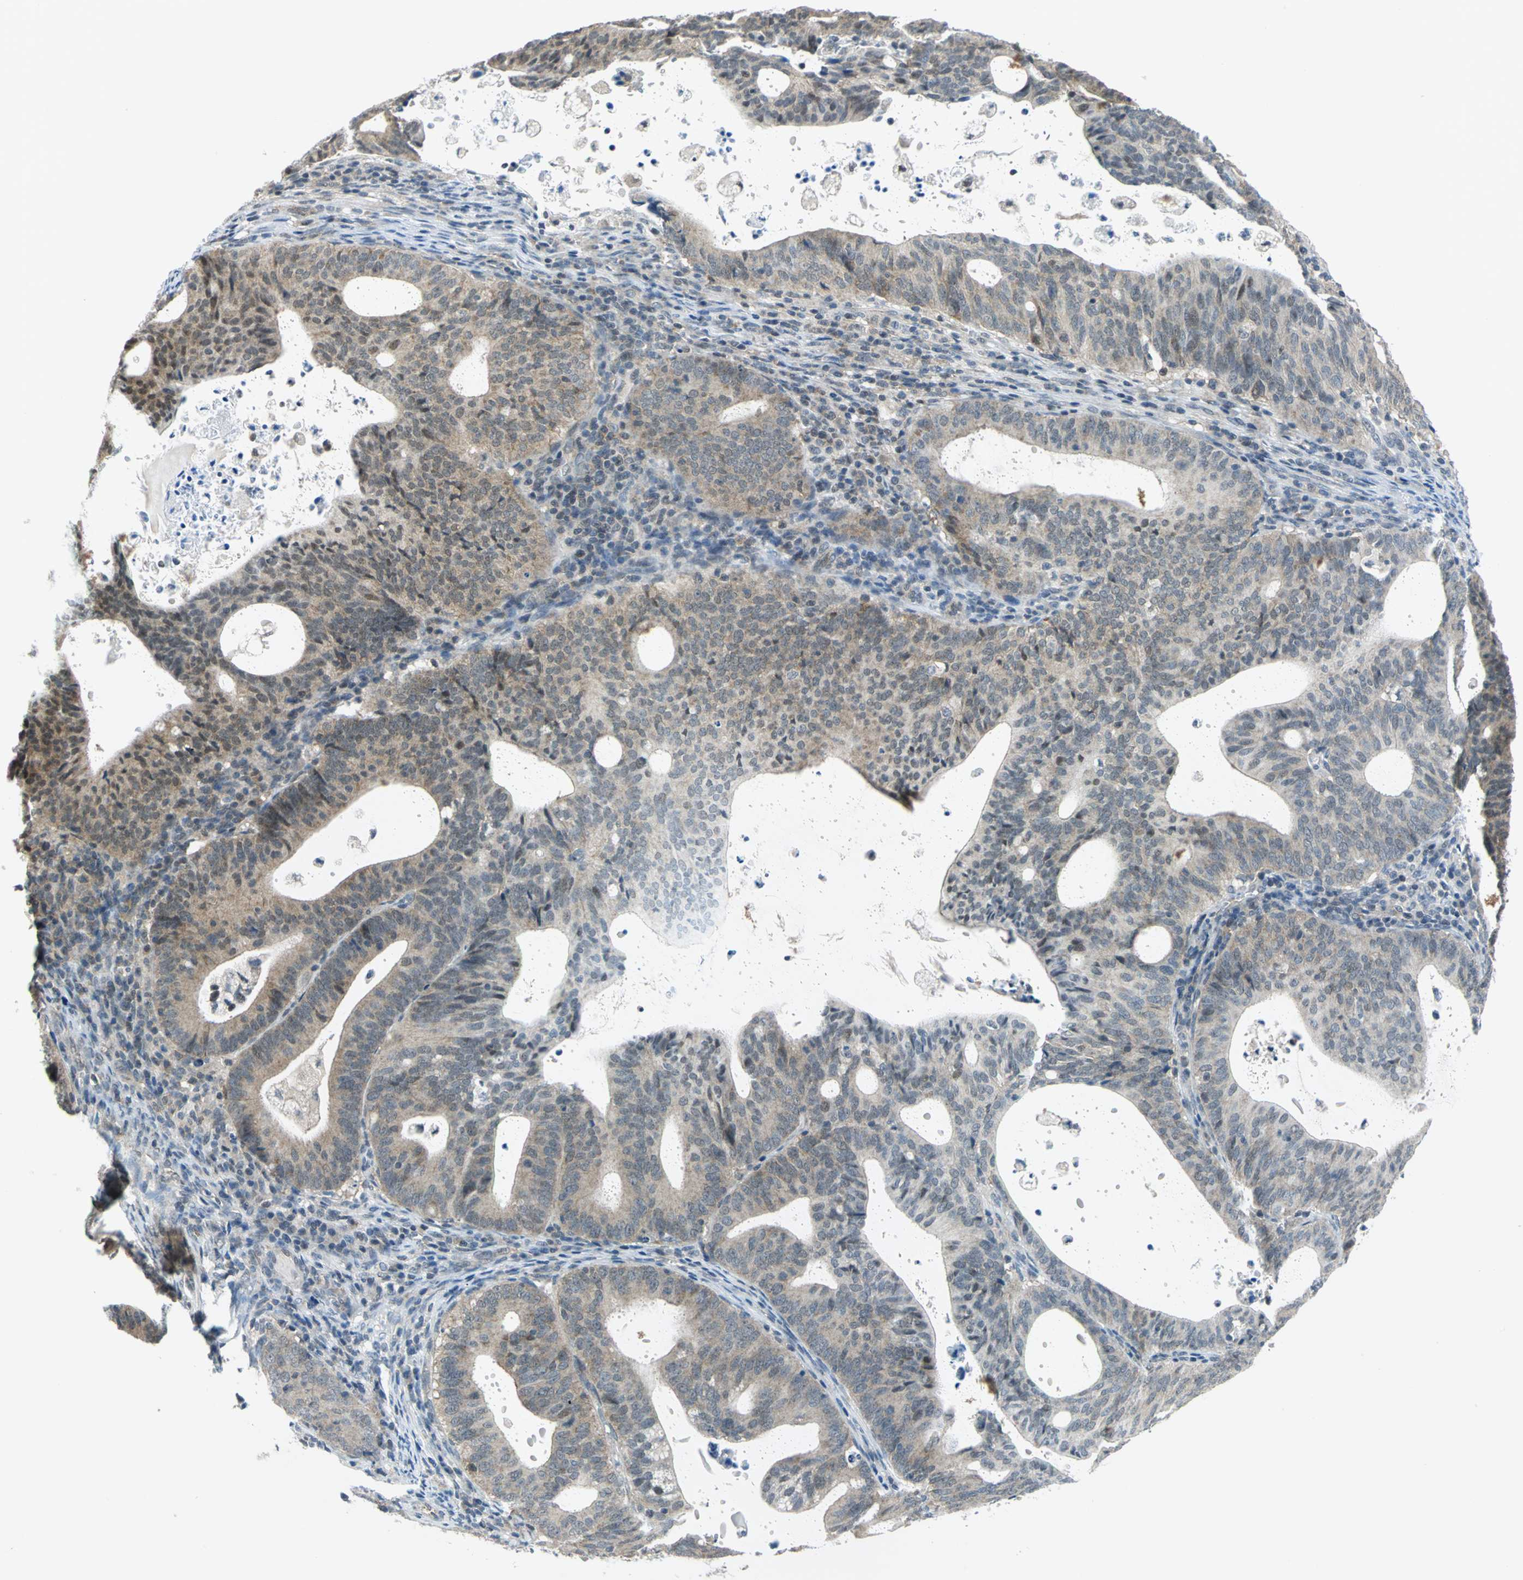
{"staining": {"intensity": "moderate", "quantity": ">75%", "location": "cytoplasmic/membranous,nuclear"}, "tissue": "endometrial cancer", "cell_type": "Tumor cells", "image_type": "cancer", "snomed": [{"axis": "morphology", "description": "Adenocarcinoma, NOS"}, {"axis": "topography", "description": "Uterus"}], "caption": "Endometrial cancer (adenocarcinoma) stained with DAB IHC demonstrates medium levels of moderate cytoplasmic/membranous and nuclear expression in about >75% of tumor cells.", "gene": "PIN1", "patient": {"sex": "female", "age": 83}}